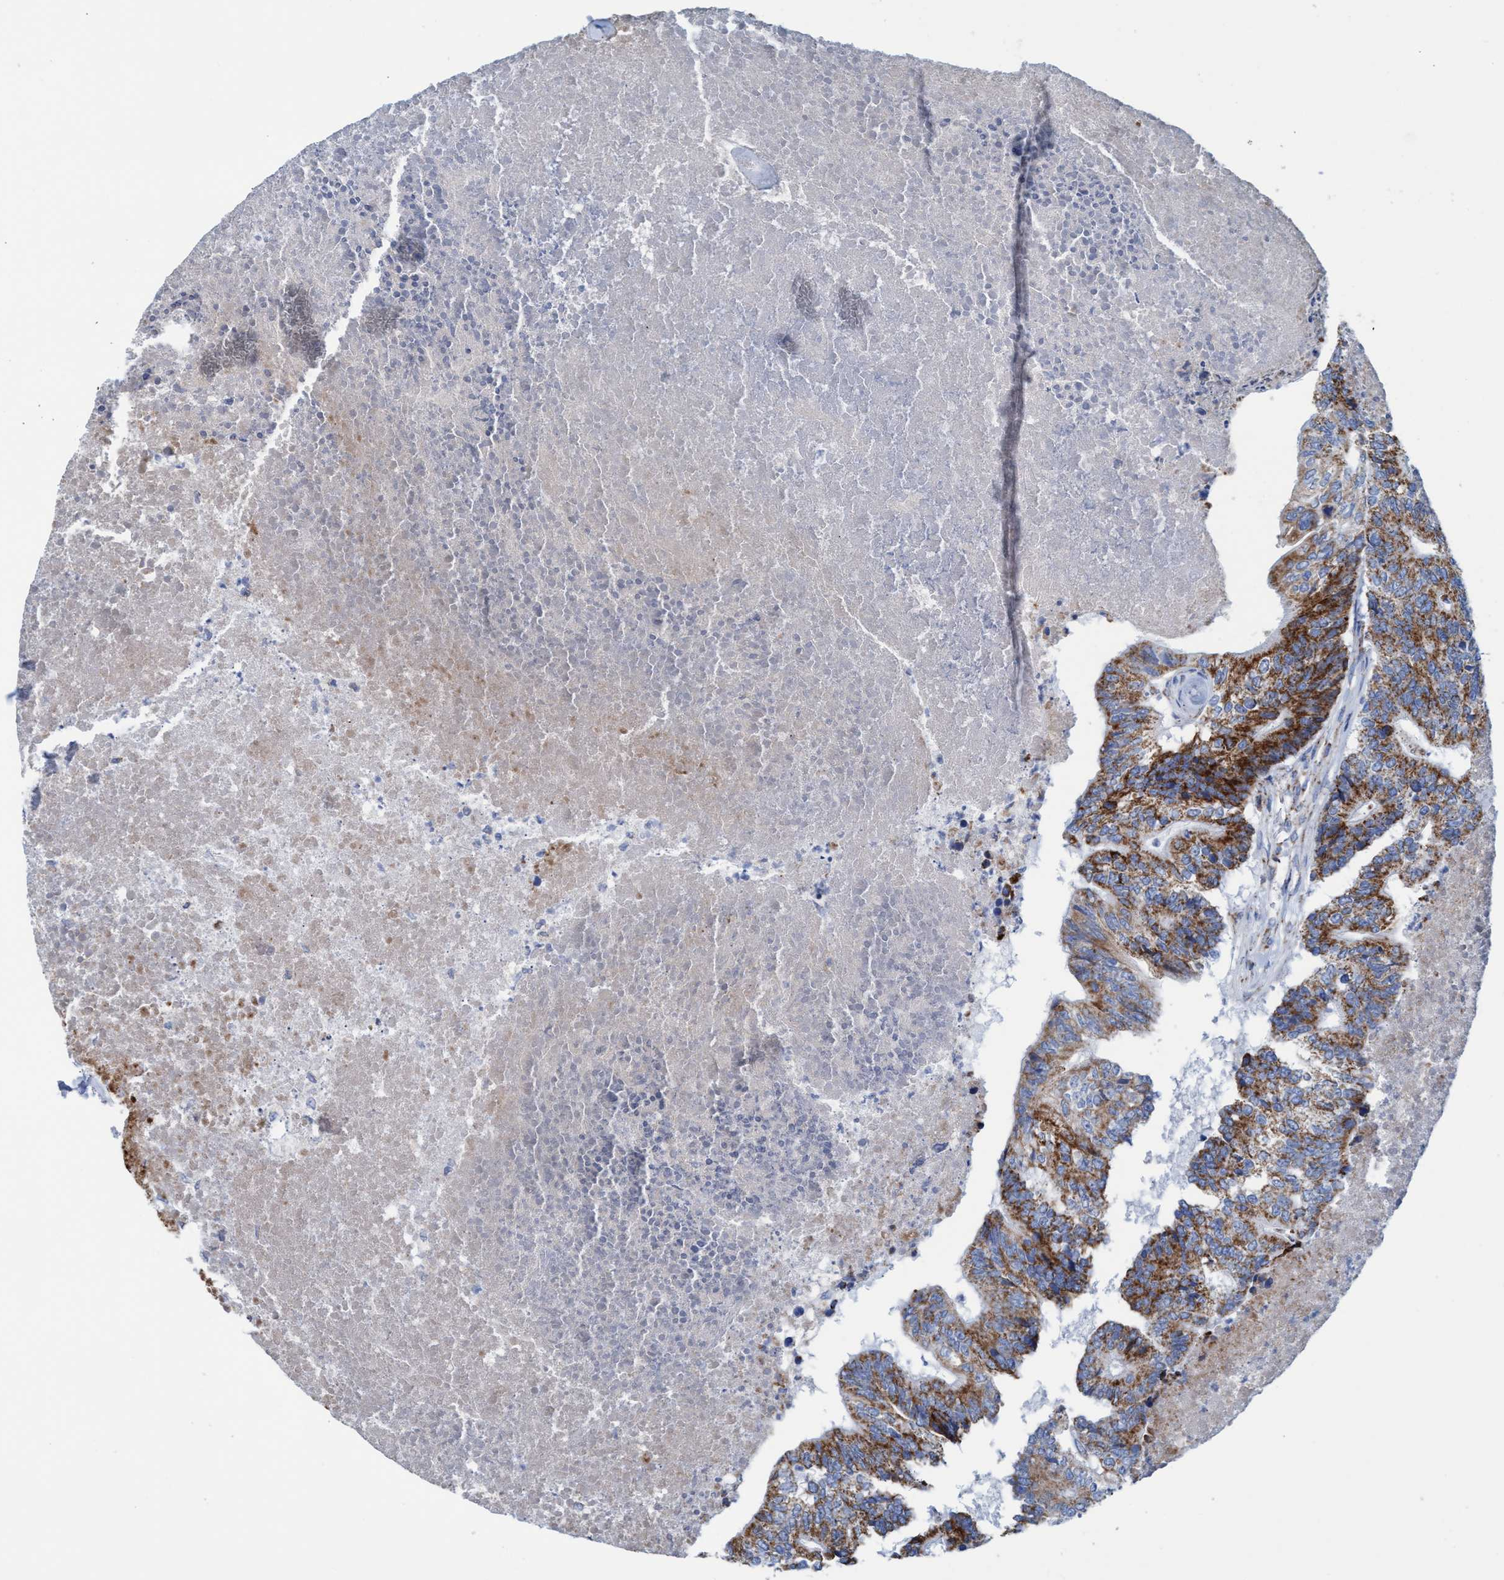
{"staining": {"intensity": "strong", "quantity": "25%-75%", "location": "cytoplasmic/membranous"}, "tissue": "colorectal cancer", "cell_type": "Tumor cells", "image_type": "cancer", "snomed": [{"axis": "morphology", "description": "Adenocarcinoma, NOS"}, {"axis": "topography", "description": "Colon"}], "caption": "Immunohistochemical staining of human colorectal adenocarcinoma reveals high levels of strong cytoplasmic/membranous expression in approximately 25%-75% of tumor cells. The staining was performed using DAB (3,3'-diaminobenzidine) to visualize the protein expression in brown, while the nuclei were stained in blue with hematoxylin (Magnification: 20x).", "gene": "GGA3", "patient": {"sex": "female", "age": 67}}